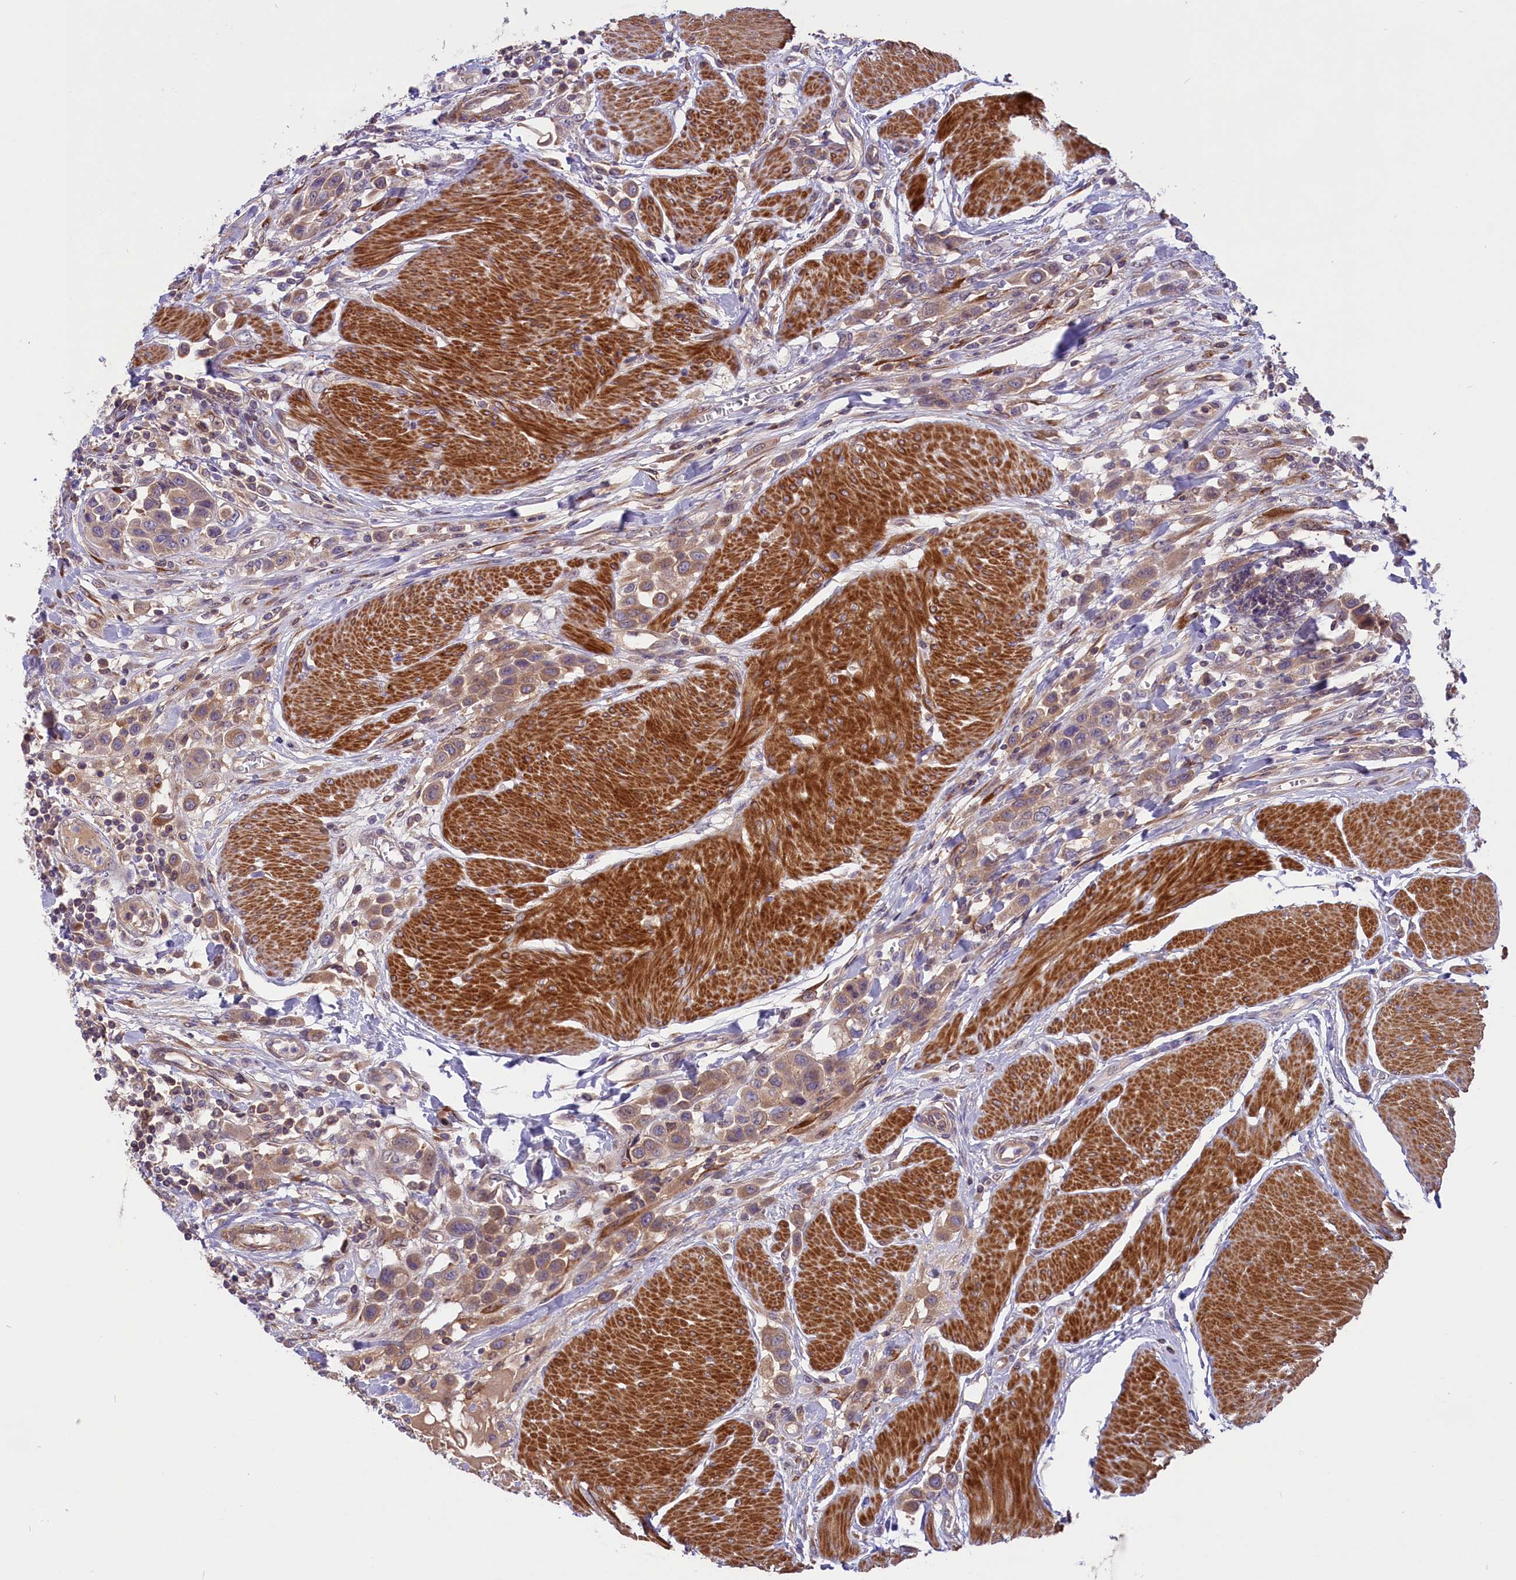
{"staining": {"intensity": "weak", "quantity": "25%-75%", "location": "cytoplasmic/membranous"}, "tissue": "urothelial cancer", "cell_type": "Tumor cells", "image_type": "cancer", "snomed": [{"axis": "morphology", "description": "Urothelial carcinoma, High grade"}, {"axis": "topography", "description": "Urinary bladder"}], "caption": "Immunohistochemical staining of human urothelial carcinoma (high-grade) shows low levels of weak cytoplasmic/membranous expression in approximately 25%-75% of tumor cells.", "gene": "COG8", "patient": {"sex": "male", "age": 50}}